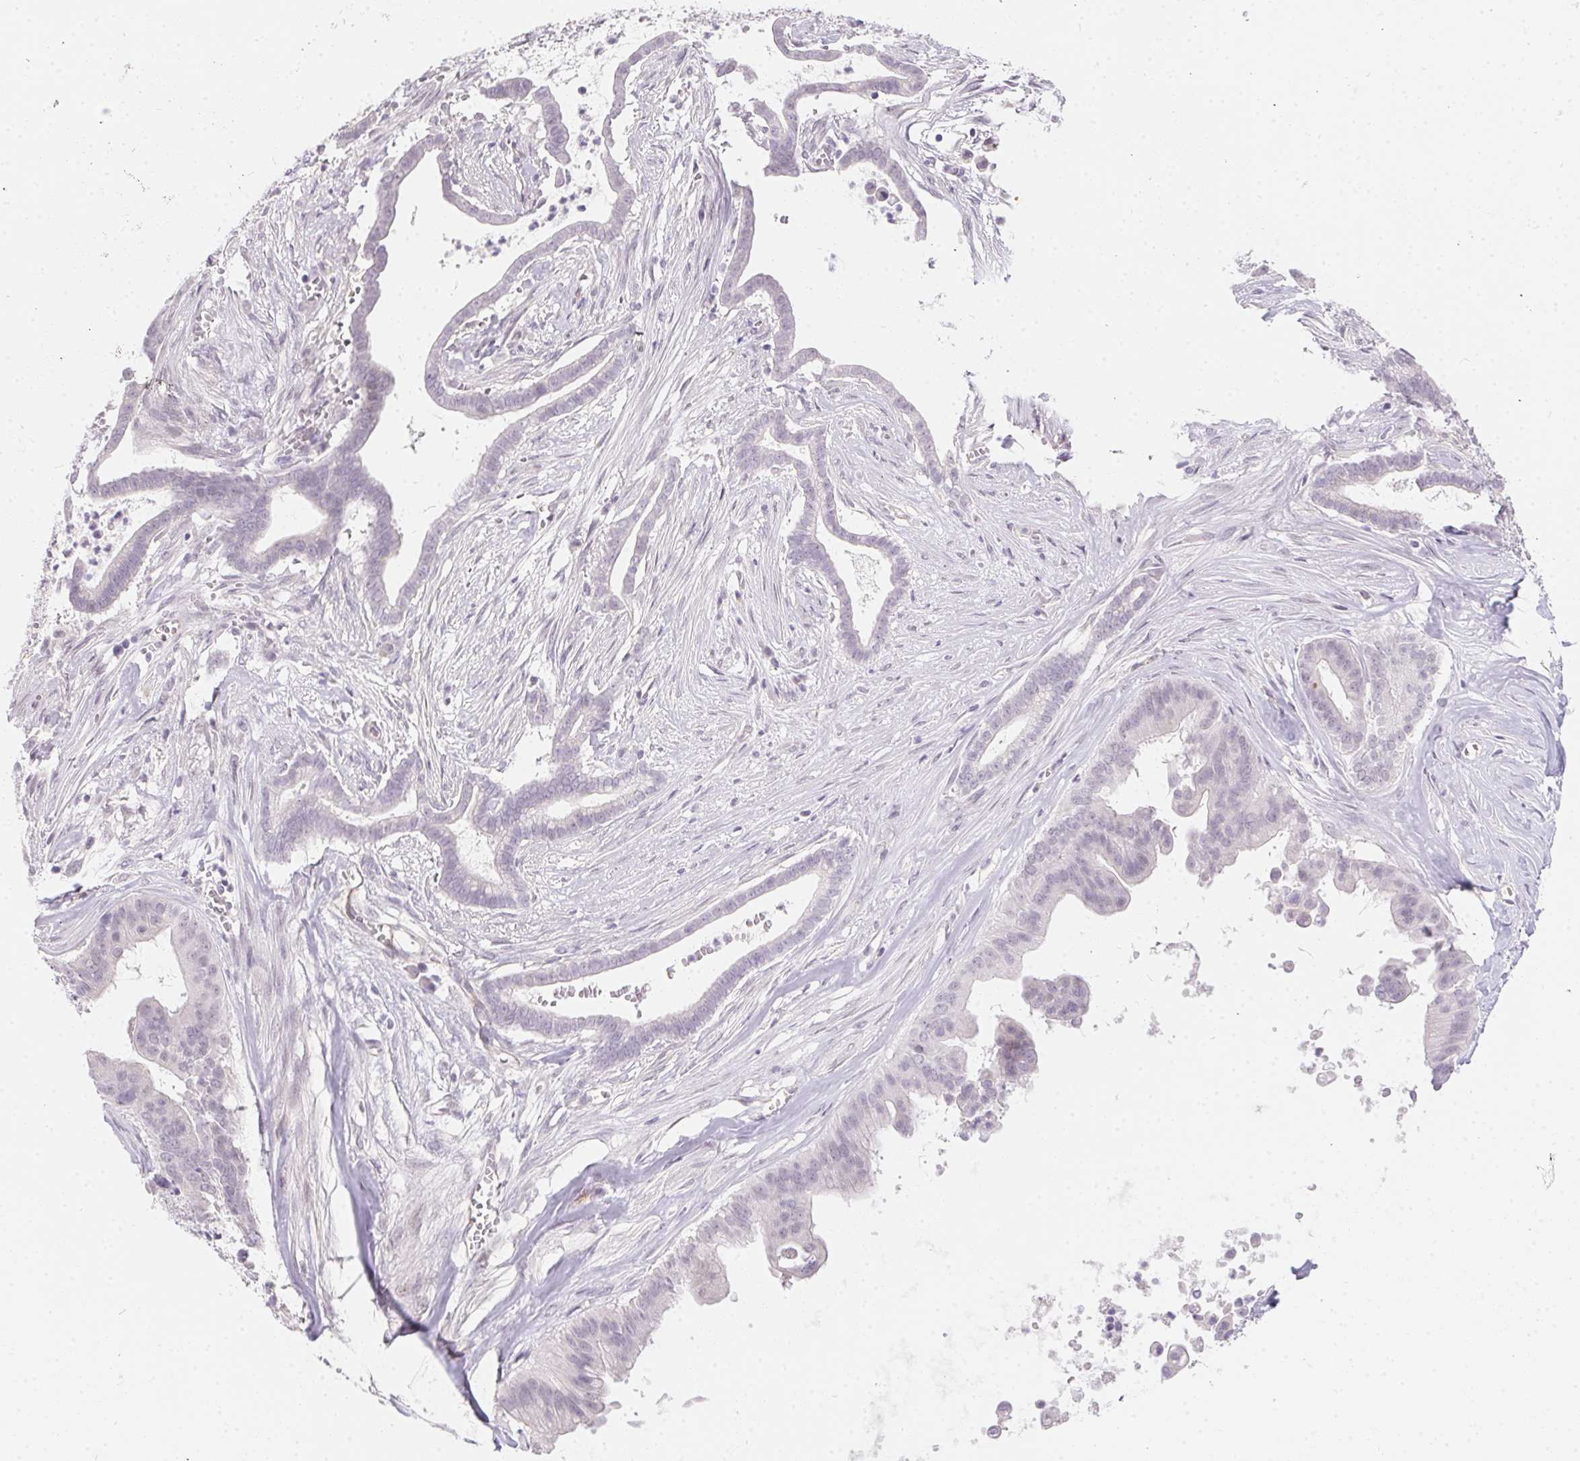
{"staining": {"intensity": "negative", "quantity": "none", "location": "none"}, "tissue": "pancreatic cancer", "cell_type": "Tumor cells", "image_type": "cancer", "snomed": [{"axis": "morphology", "description": "Adenocarcinoma, NOS"}, {"axis": "topography", "description": "Pancreas"}], "caption": "This is an IHC micrograph of pancreatic cancer (adenocarcinoma). There is no staining in tumor cells.", "gene": "MORC1", "patient": {"sex": "male", "age": 61}}